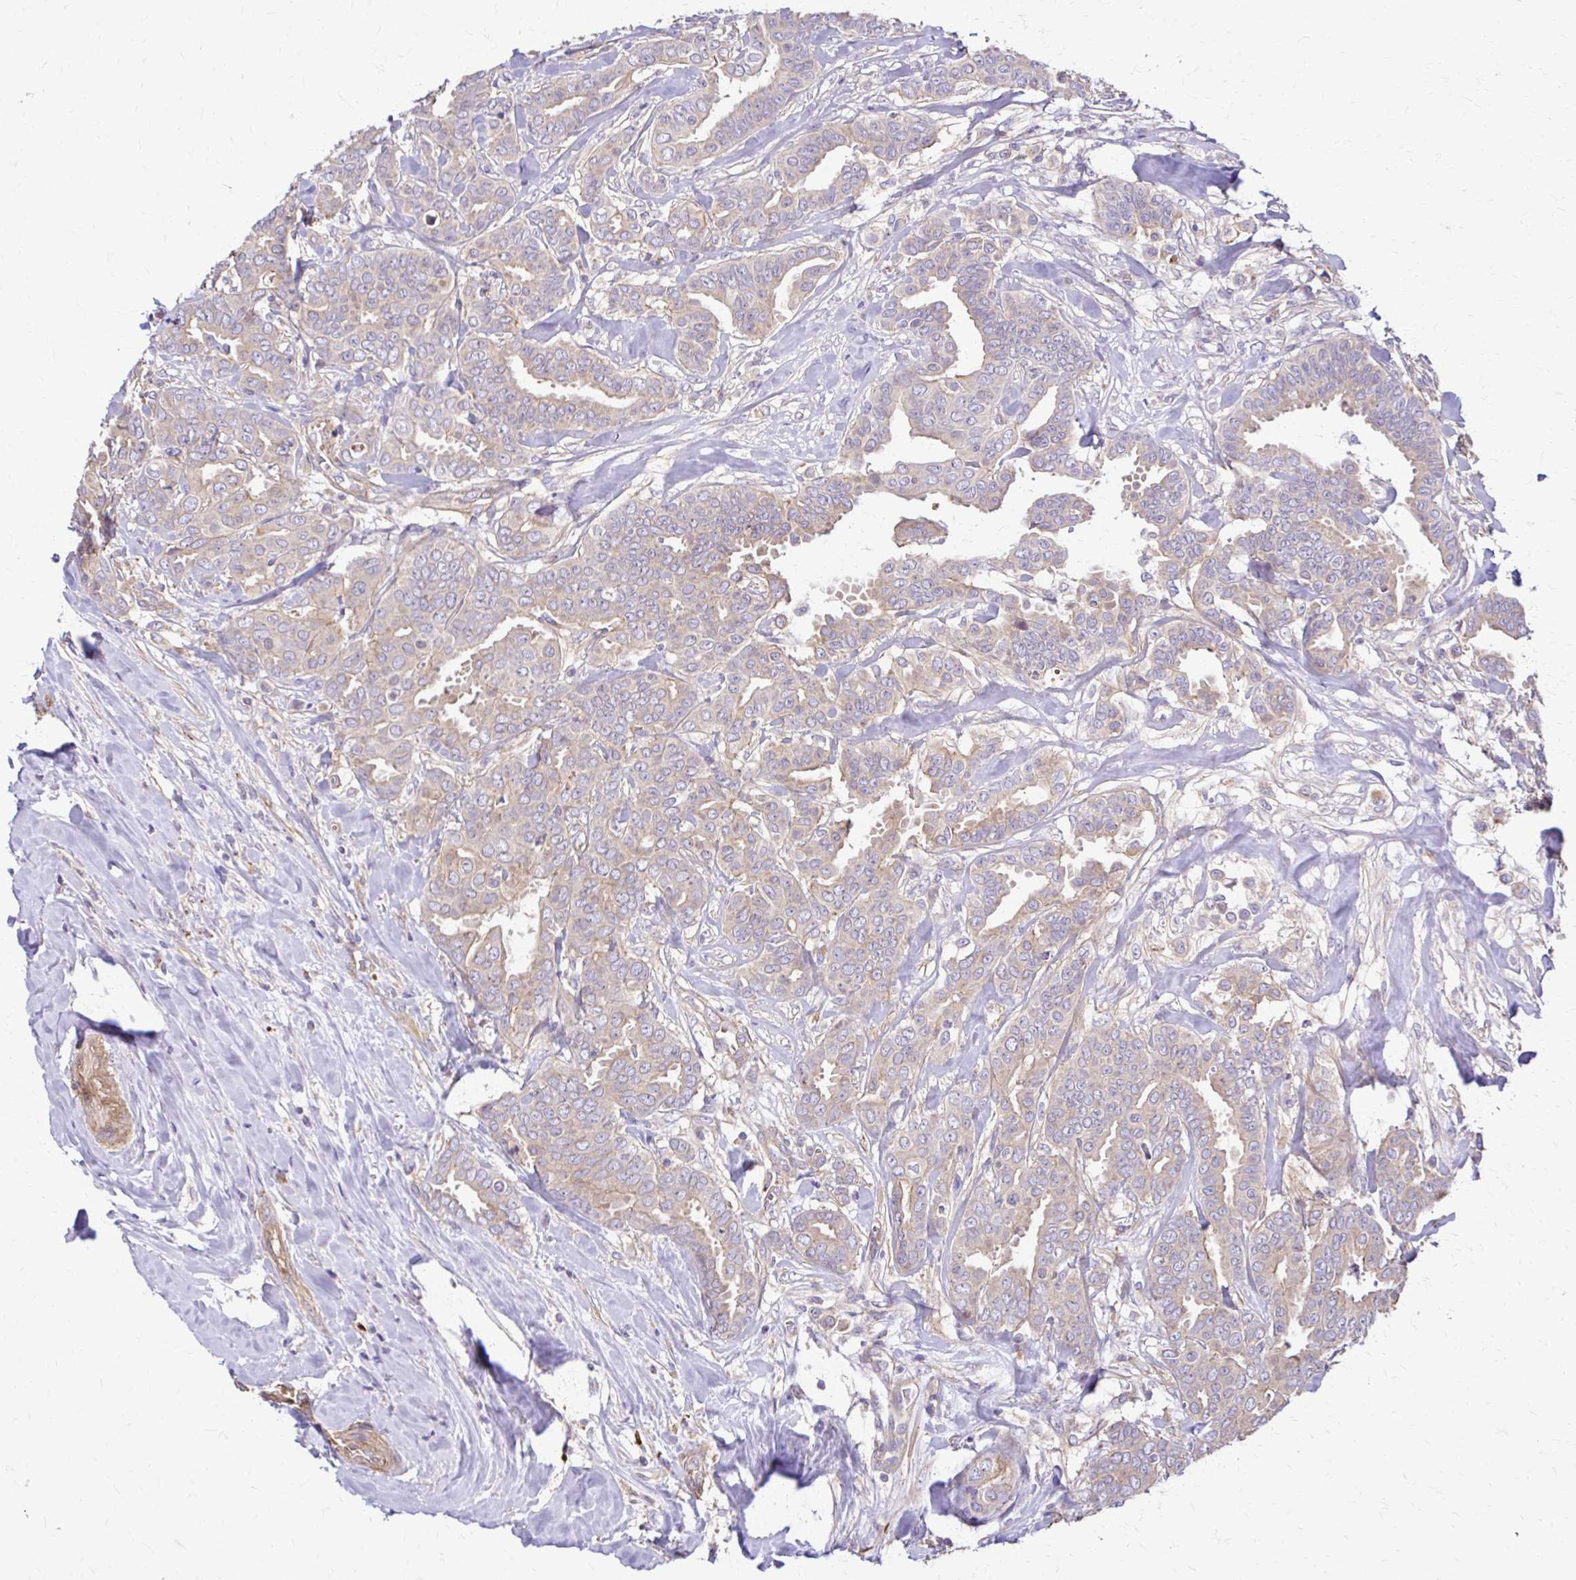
{"staining": {"intensity": "negative", "quantity": "none", "location": "none"}, "tissue": "breast cancer", "cell_type": "Tumor cells", "image_type": "cancer", "snomed": [{"axis": "morphology", "description": "Duct carcinoma"}, {"axis": "topography", "description": "Breast"}], "caption": "Protein analysis of breast cancer displays no significant positivity in tumor cells. The staining is performed using DAB (3,3'-diaminobenzidine) brown chromogen with nuclei counter-stained in using hematoxylin.", "gene": "DSP", "patient": {"sex": "female", "age": 45}}